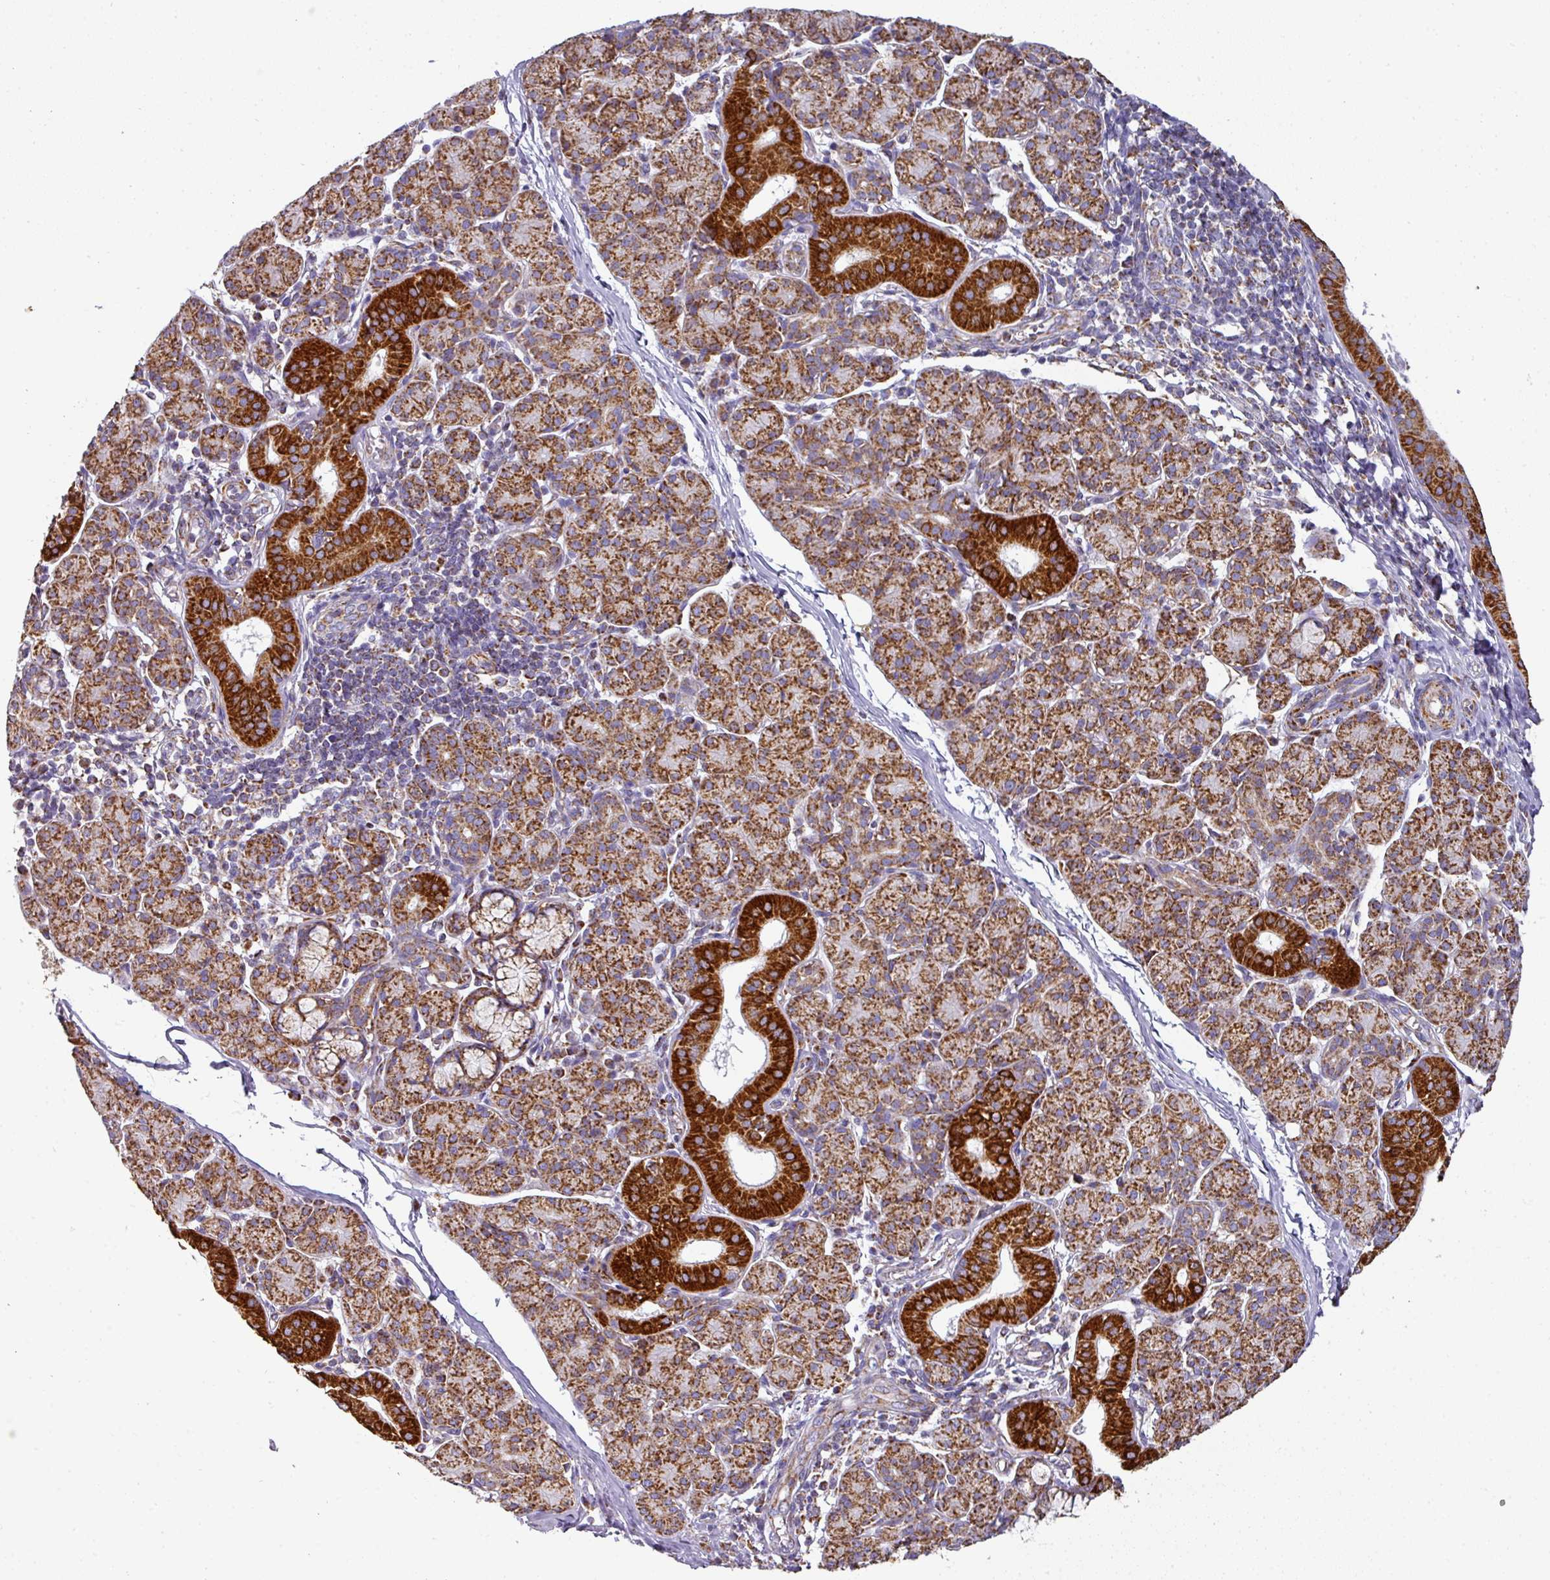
{"staining": {"intensity": "strong", "quantity": ">75%", "location": "cytoplasmic/membranous"}, "tissue": "salivary gland", "cell_type": "Glandular cells", "image_type": "normal", "snomed": [{"axis": "morphology", "description": "Normal tissue, NOS"}, {"axis": "morphology", "description": "Inflammation, NOS"}, {"axis": "topography", "description": "Lymph node"}, {"axis": "topography", "description": "Salivary gland"}], "caption": "Salivary gland stained with immunohistochemistry shows strong cytoplasmic/membranous positivity in about >75% of glandular cells.", "gene": "UQCRFS1", "patient": {"sex": "male", "age": 3}}